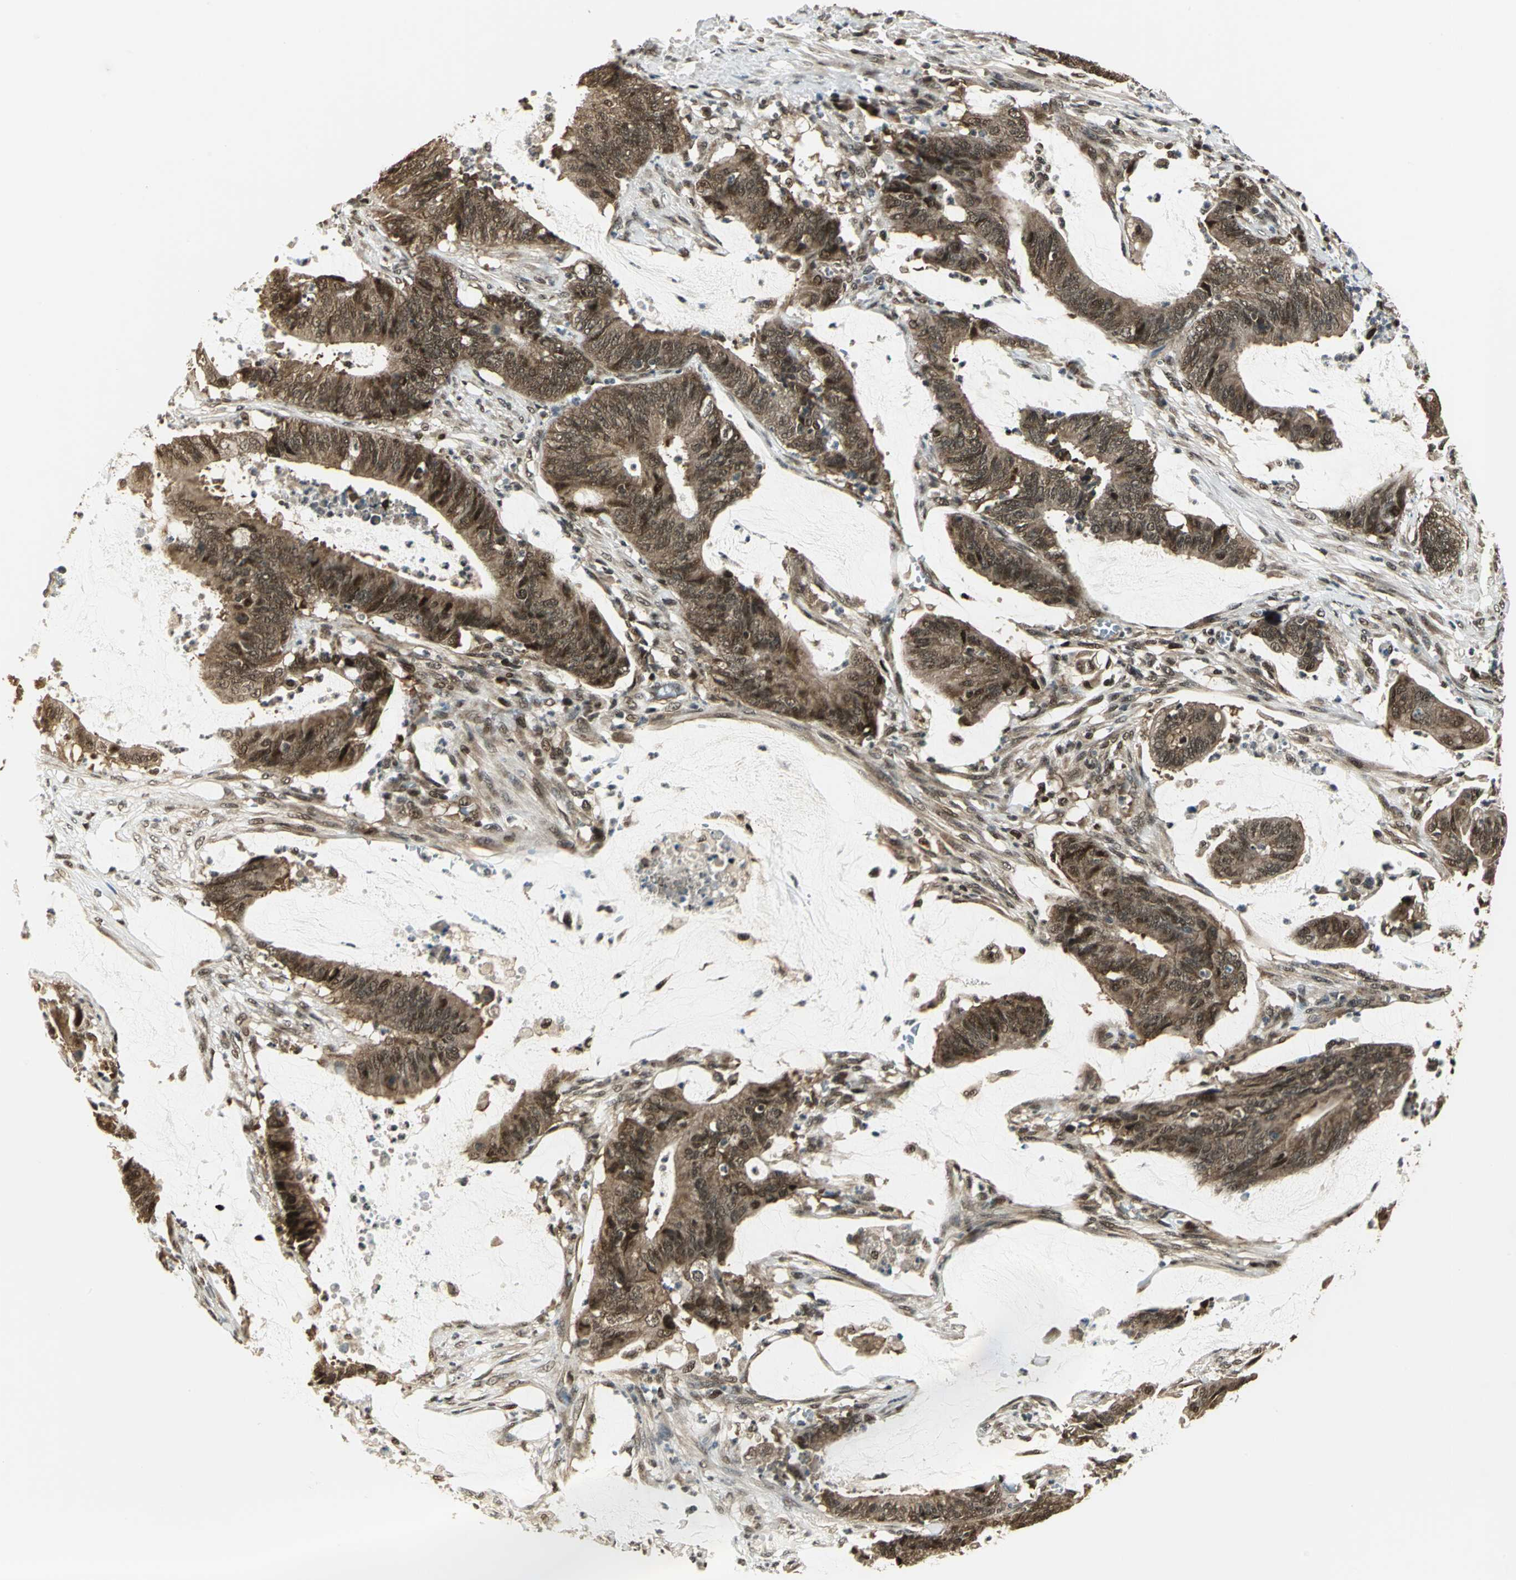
{"staining": {"intensity": "moderate", "quantity": ">75%", "location": "cytoplasmic/membranous,nuclear"}, "tissue": "colorectal cancer", "cell_type": "Tumor cells", "image_type": "cancer", "snomed": [{"axis": "morphology", "description": "Adenocarcinoma, NOS"}, {"axis": "topography", "description": "Rectum"}], "caption": "Moderate cytoplasmic/membranous and nuclear protein staining is identified in approximately >75% of tumor cells in colorectal cancer. (DAB (3,3'-diaminobenzidine) IHC, brown staining for protein, blue staining for nuclei).", "gene": "PSMC3", "patient": {"sex": "female", "age": 66}}